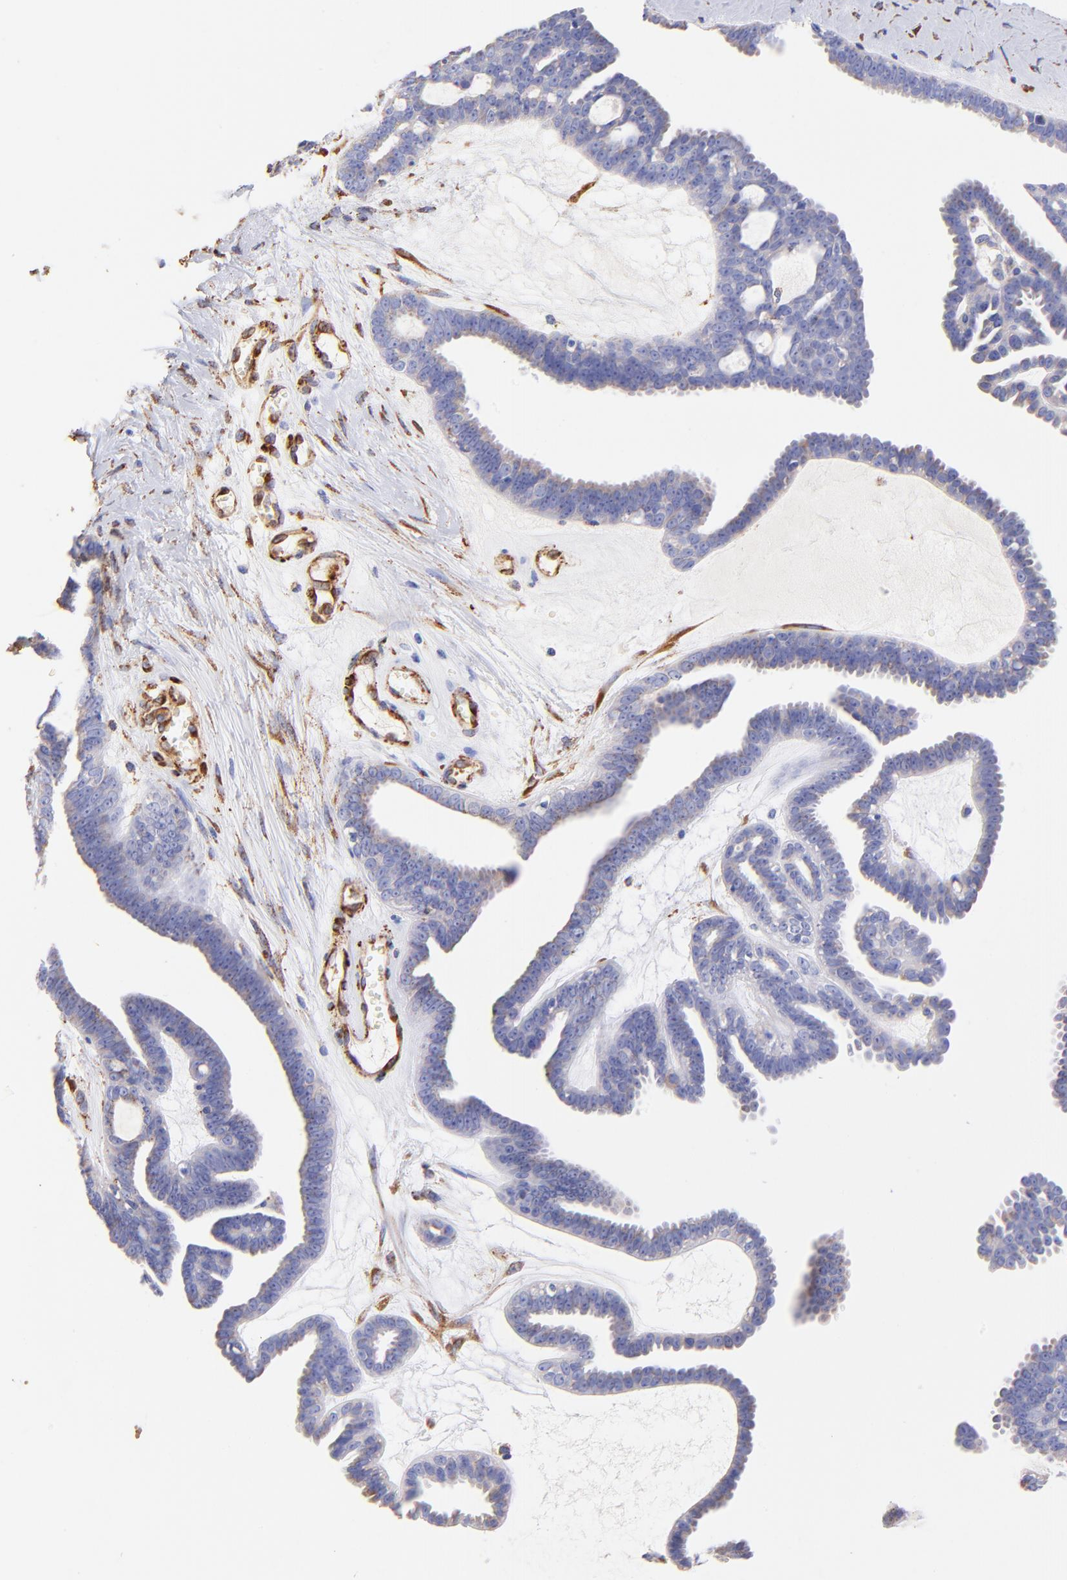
{"staining": {"intensity": "negative", "quantity": "none", "location": "none"}, "tissue": "ovarian cancer", "cell_type": "Tumor cells", "image_type": "cancer", "snomed": [{"axis": "morphology", "description": "Cystadenocarcinoma, serous, NOS"}, {"axis": "topography", "description": "Ovary"}], "caption": "A high-resolution photomicrograph shows immunohistochemistry (IHC) staining of ovarian cancer (serous cystadenocarcinoma), which displays no significant expression in tumor cells. Brightfield microscopy of immunohistochemistry (IHC) stained with DAB (3,3'-diaminobenzidine) (brown) and hematoxylin (blue), captured at high magnification.", "gene": "SPARC", "patient": {"sex": "female", "age": 71}}